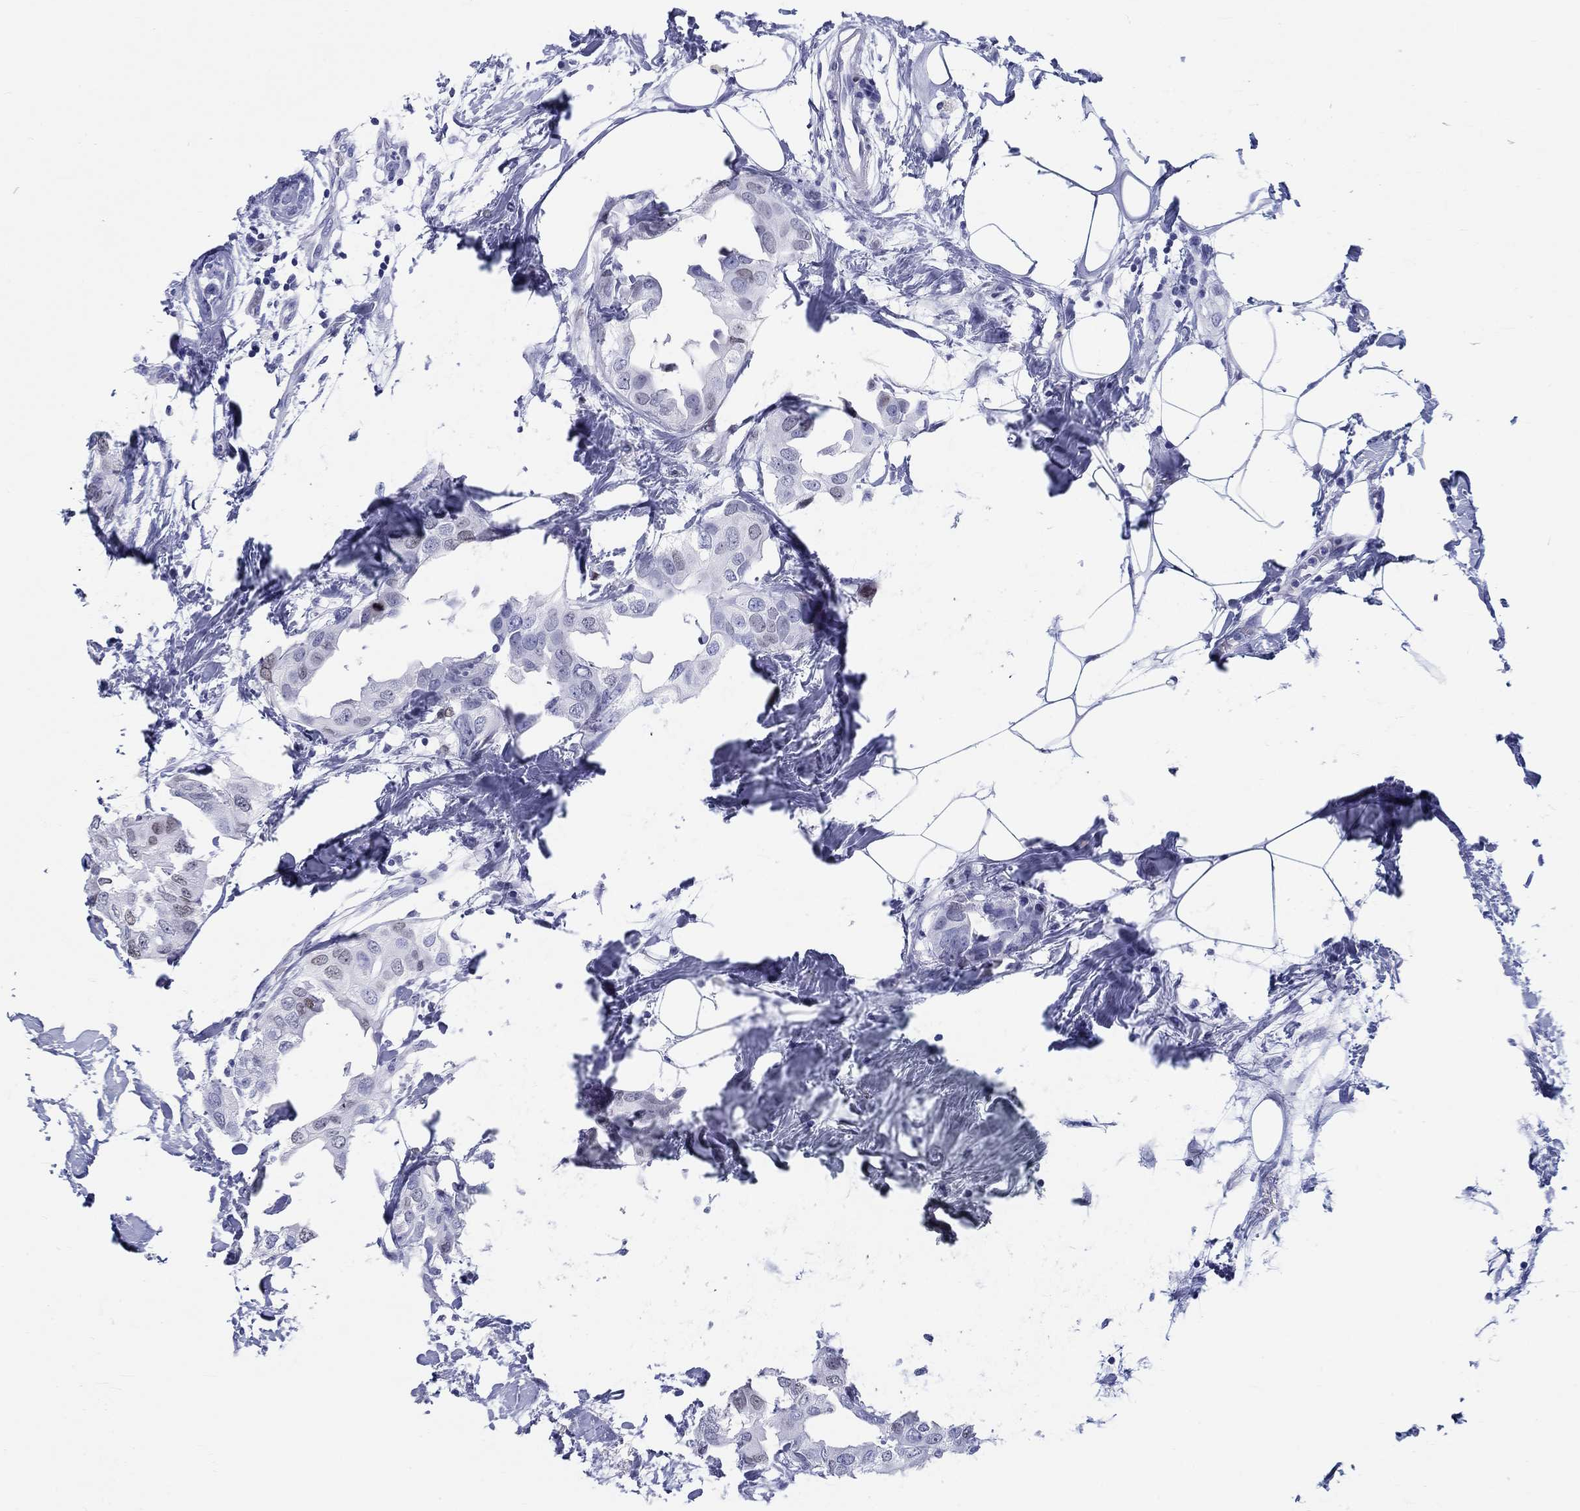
{"staining": {"intensity": "negative", "quantity": "none", "location": "none"}, "tissue": "breast cancer", "cell_type": "Tumor cells", "image_type": "cancer", "snomed": [{"axis": "morphology", "description": "Normal tissue, NOS"}, {"axis": "morphology", "description": "Duct carcinoma"}, {"axis": "topography", "description": "Breast"}], "caption": "The histopathology image displays no significant positivity in tumor cells of breast cancer (intraductal carcinoma).", "gene": "H1-1", "patient": {"sex": "female", "age": 40}}